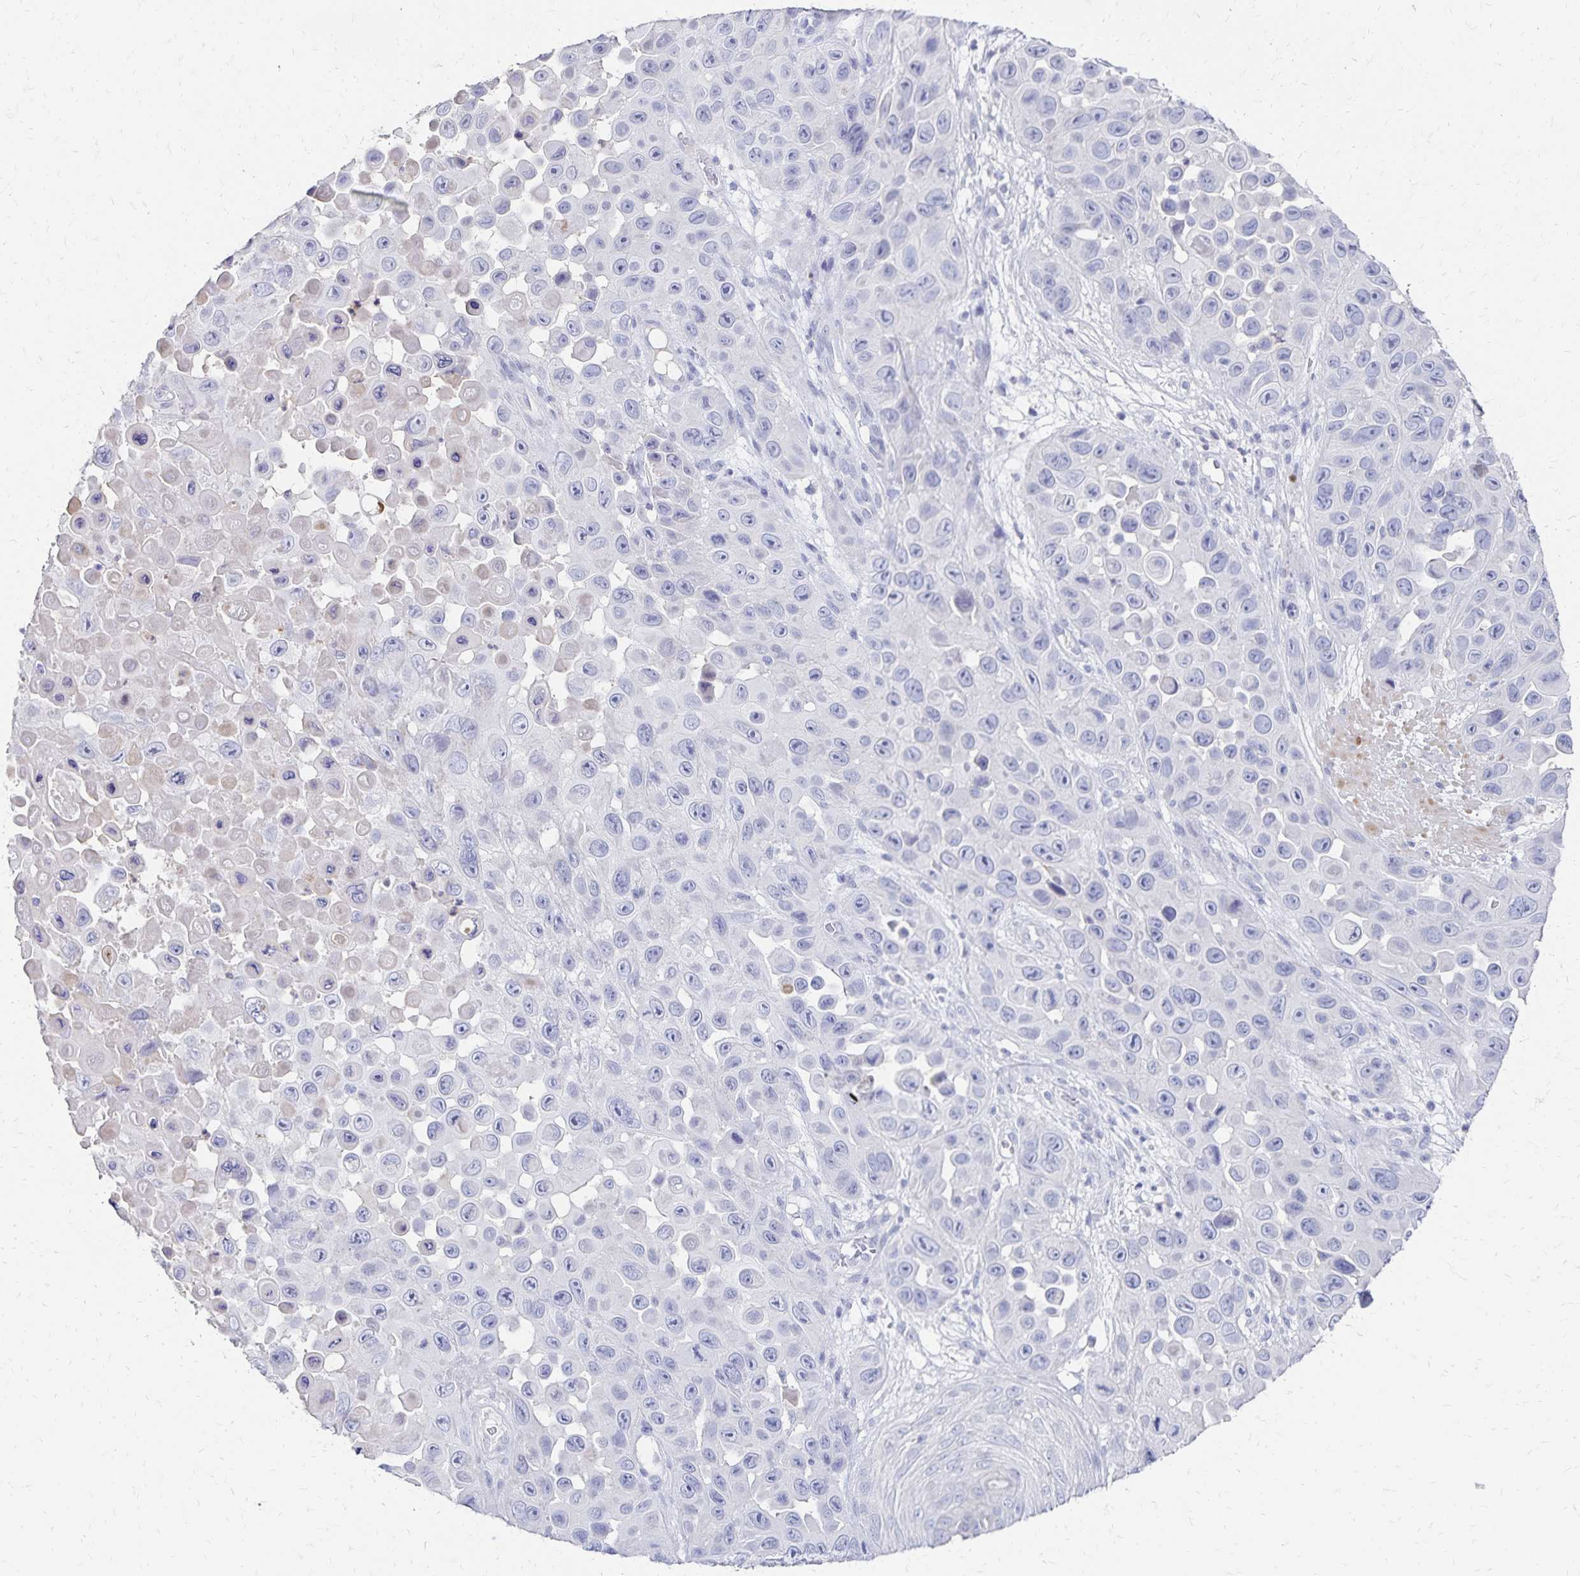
{"staining": {"intensity": "negative", "quantity": "none", "location": "none"}, "tissue": "skin cancer", "cell_type": "Tumor cells", "image_type": "cancer", "snomed": [{"axis": "morphology", "description": "Squamous cell carcinoma, NOS"}, {"axis": "topography", "description": "Skin"}], "caption": "The IHC image has no significant positivity in tumor cells of squamous cell carcinoma (skin) tissue. (DAB (3,3'-diaminobenzidine) immunohistochemistry (IHC), high magnification).", "gene": "PAX5", "patient": {"sex": "male", "age": 81}}